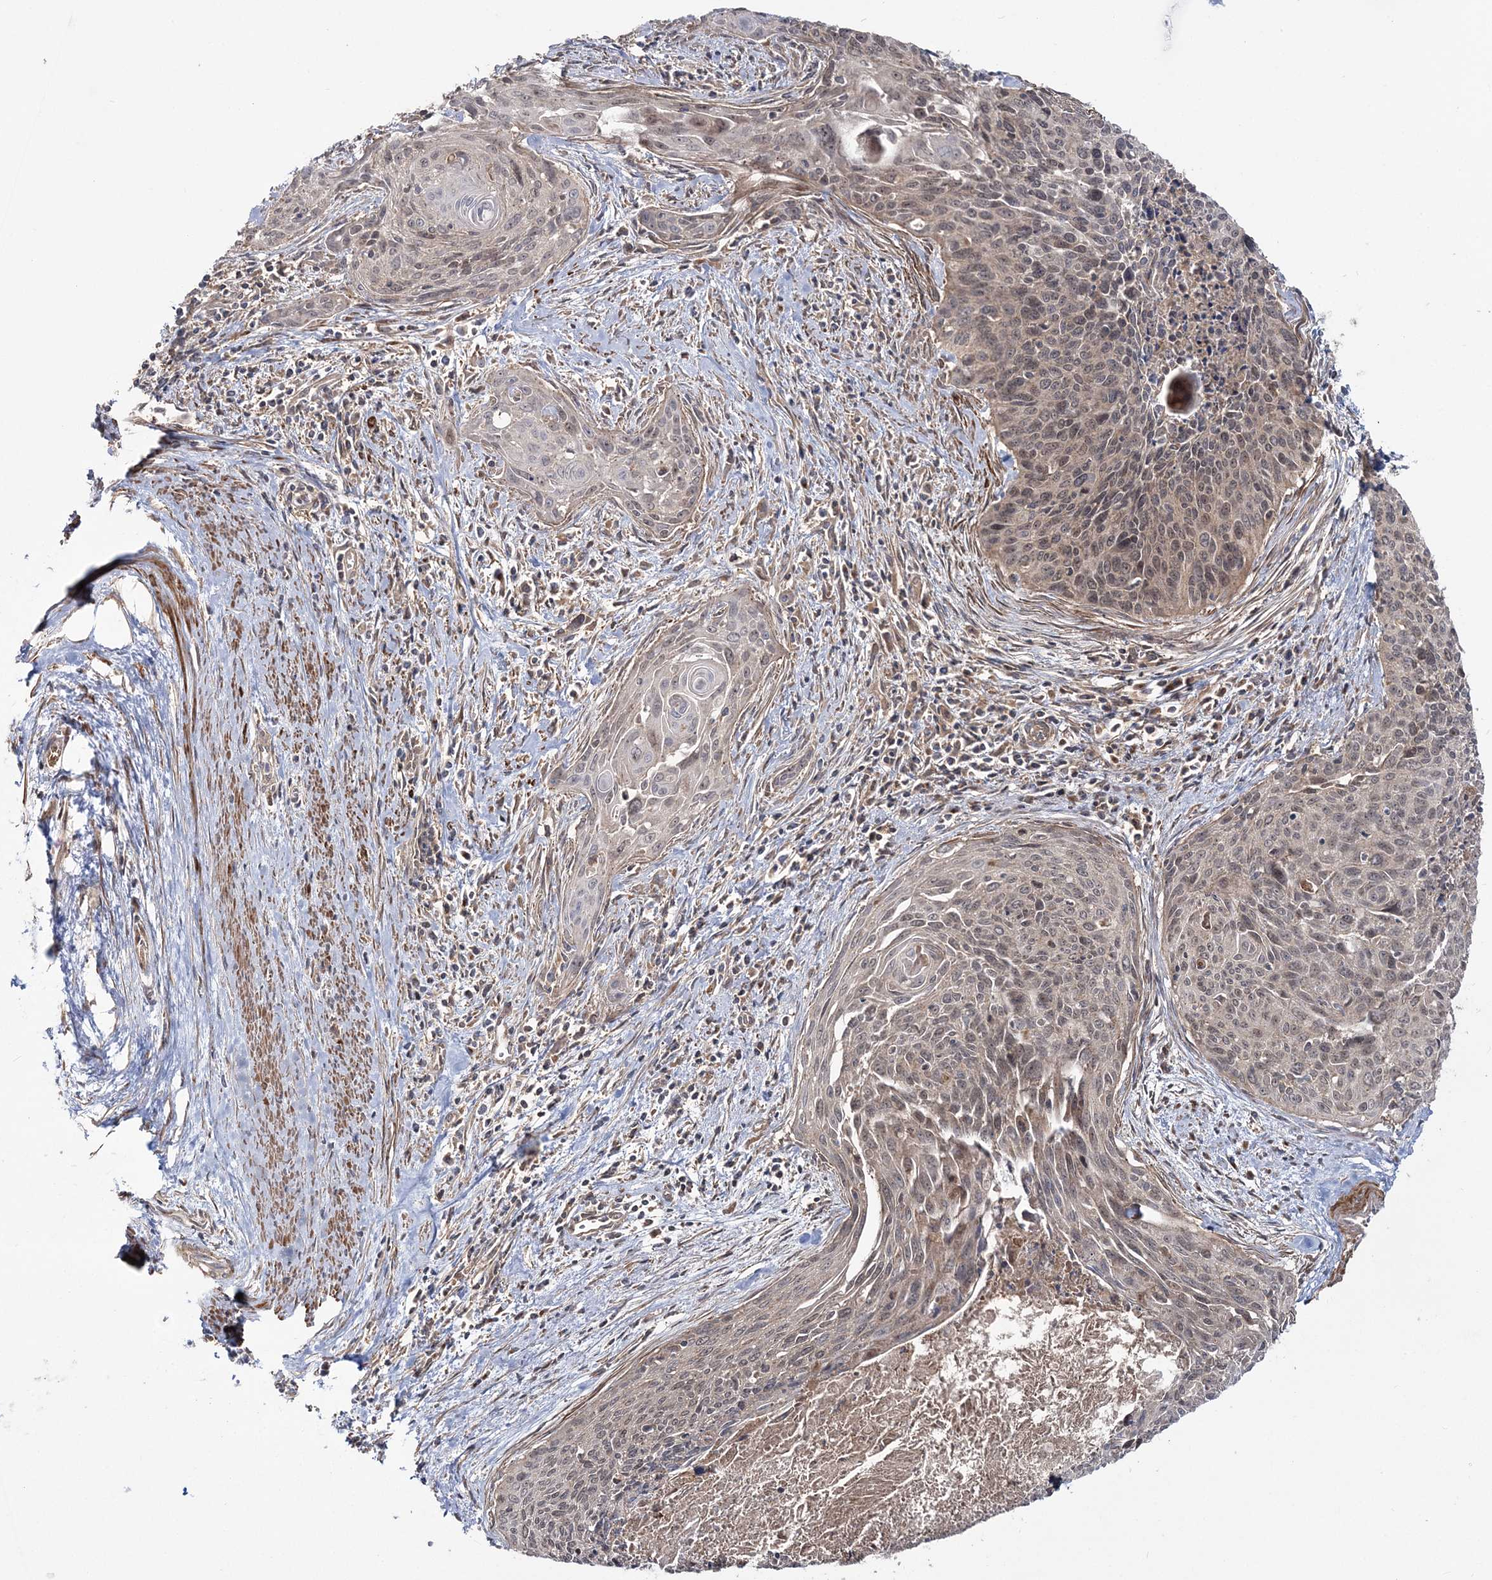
{"staining": {"intensity": "weak", "quantity": "25%-75%", "location": "cytoplasmic/membranous,nuclear"}, "tissue": "cervical cancer", "cell_type": "Tumor cells", "image_type": "cancer", "snomed": [{"axis": "morphology", "description": "Squamous cell carcinoma, NOS"}, {"axis": "topography", "description": "Cervix"}], "caption": "The image reveals a brown stain indicating the presence of a protein in the cytoplasmic/membranous and nuclear of tumor cells in cervical squamous cell carcinoma.", "gene": "MOCS2", "patient": {"sex": "female", "age": 55}}